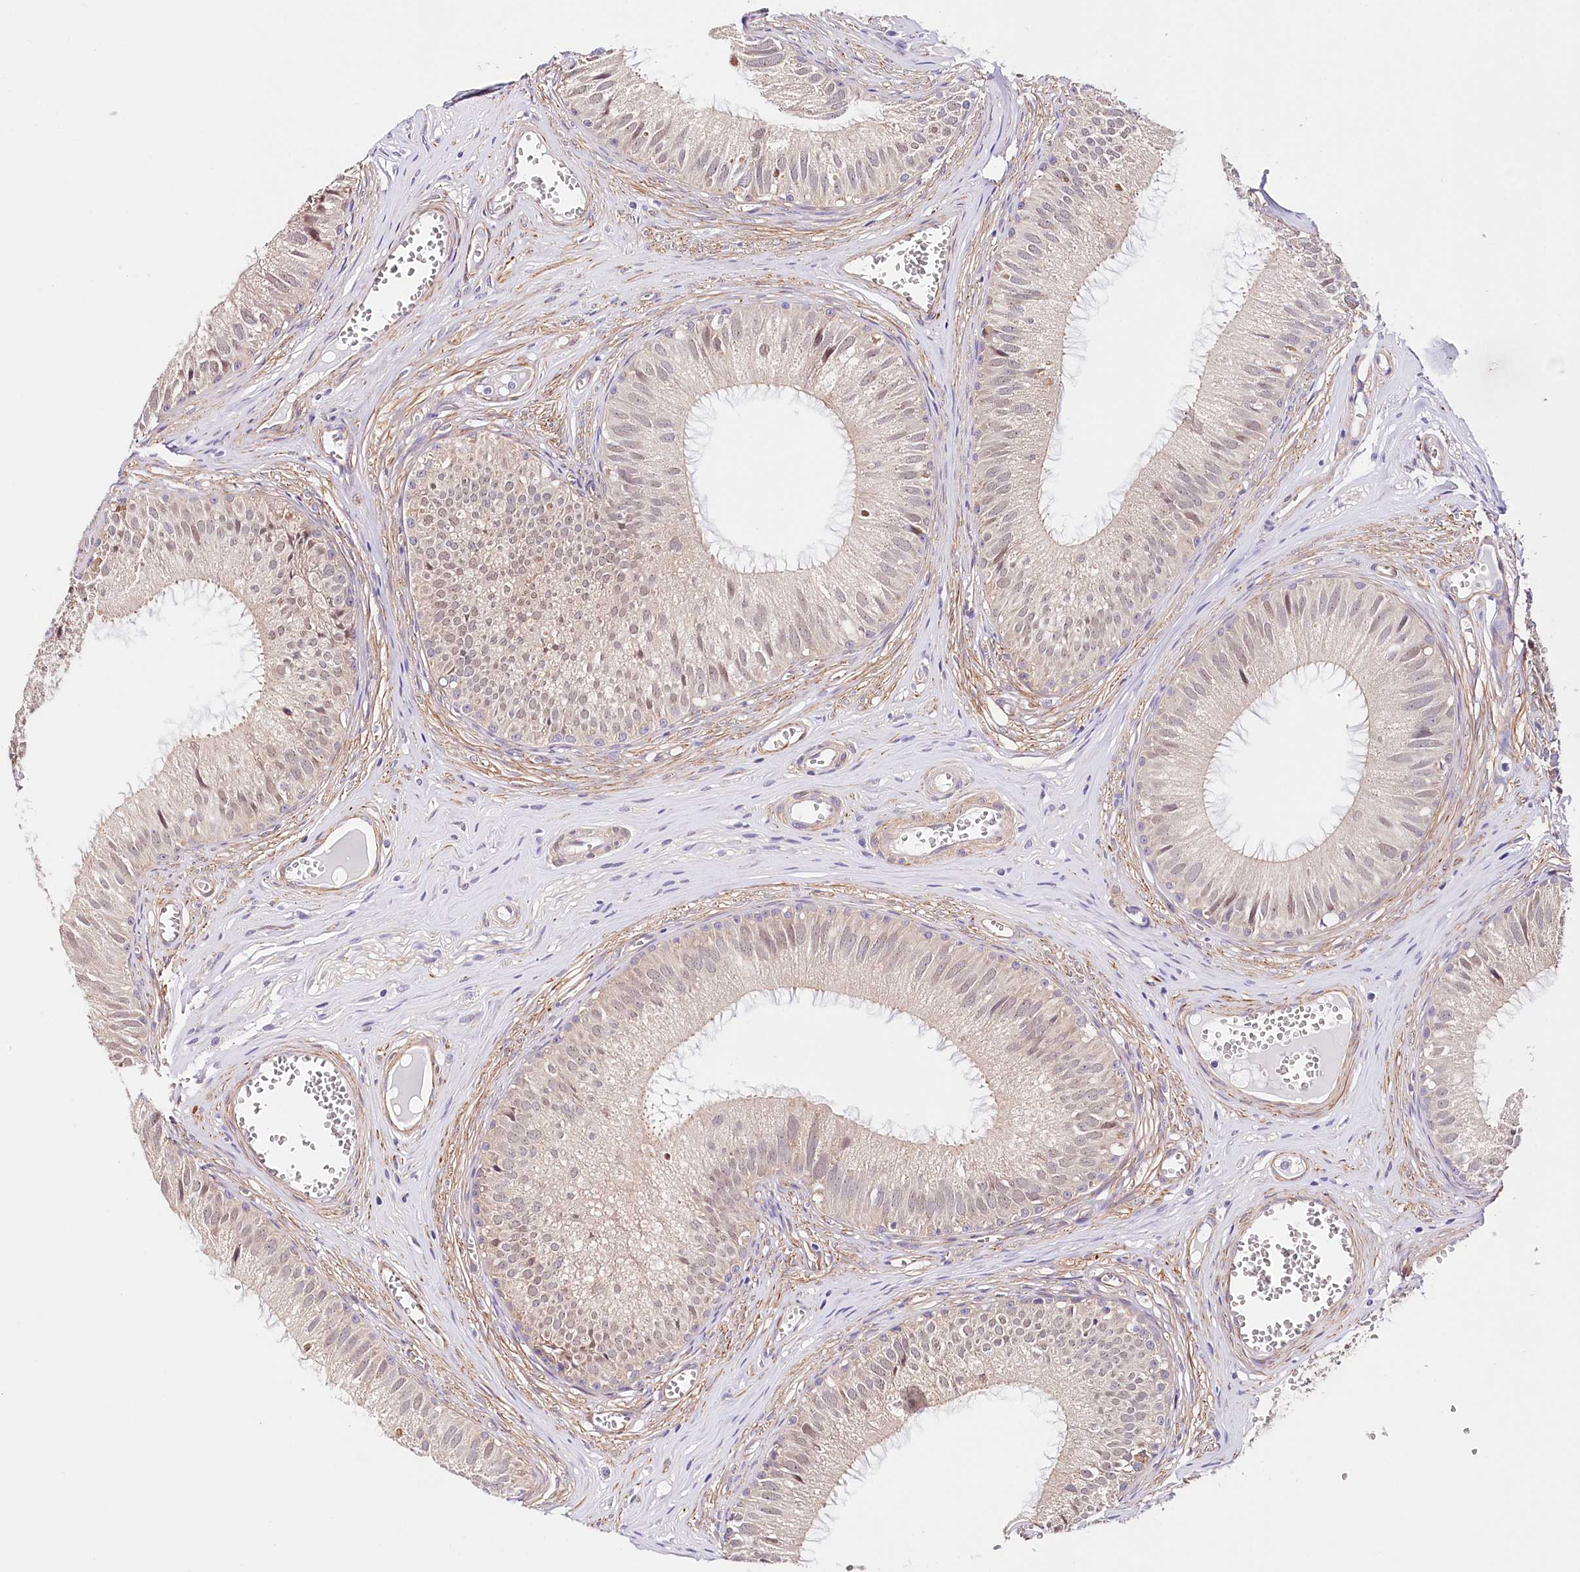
{"staining": {"intensity": "weak", "quantity": "25%-75%", "location": "nuclear"}, "tissue": "epididymis", "cell_type": "Glandular cells", "image_type": "normal", "snomed": [{"axis": "morphology", "description": "Normal tissue, NOS"}, {"axis": "topography", "description": "Epididymis"}], "caption": "Weak nuclear positivity for a protein is seen in about 25%-75% of glandular cells of unremarkable epididymis using immunohistochemistry (IHC).", "gene": "PPP2R5B", "patient": {"sex": "male", "age": 36}}